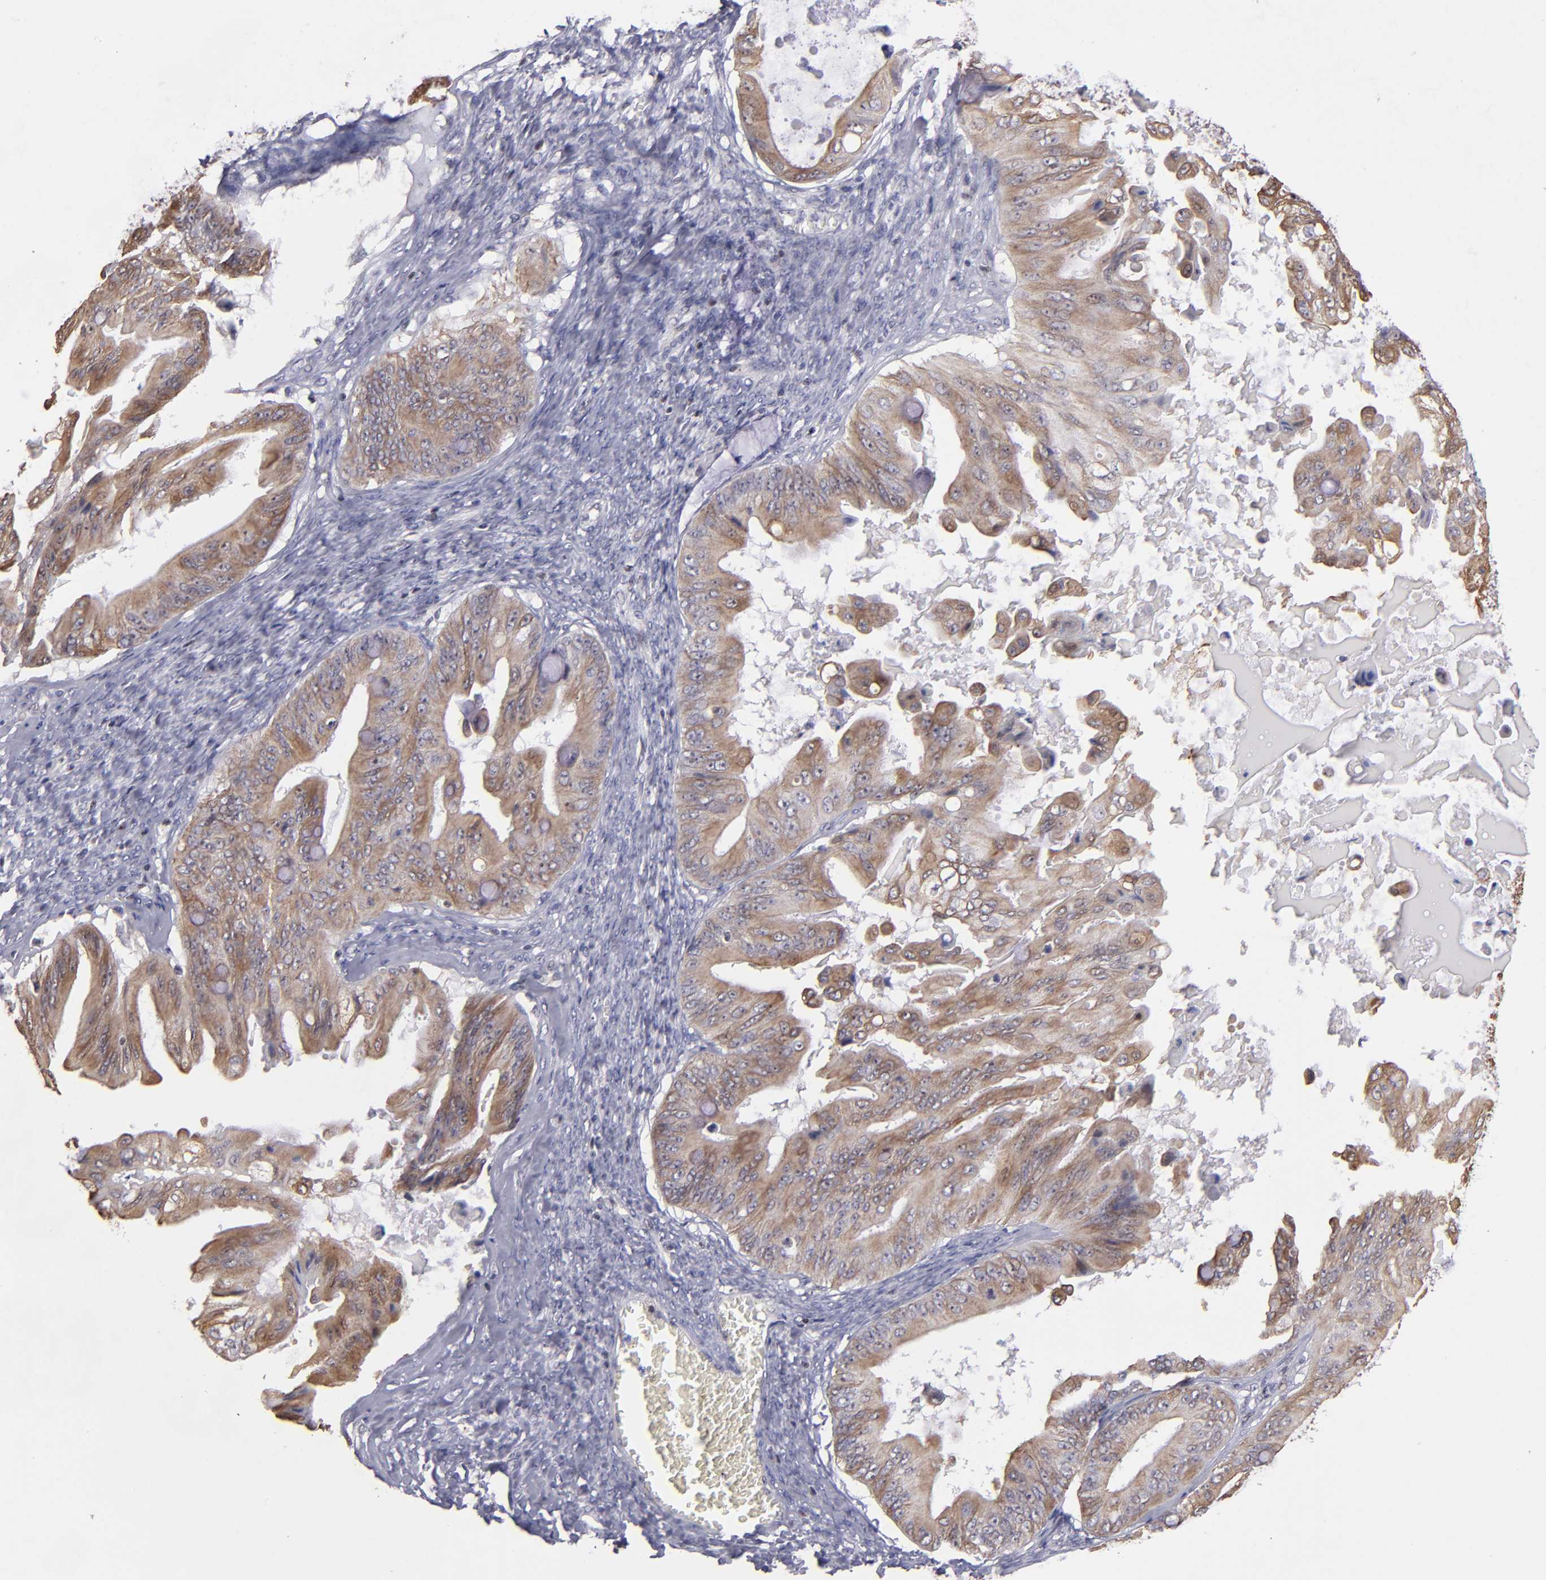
{"staining": {"intensity": "moderate", "quantity": ">75%", "location": "cytoplasmic/membranous,nuclear"}, "tissue": "ovarian cancer", "cell_type": "Tumor cells", "image_type": "cancer", "snomed": [{"axis": "morphology", "description": "Cystadenocarcinoma, mucinous, NOS"}, {"axis": "topography", "description": "Ovary"}], "caption": "Protein positivity by IHC reveals moderate cytoplasmic/membranous and nuclear positivity in approximately >75% of tumor cells in mucinous cystadenocarcinoma (ovarian).", "gene": "DDX24", "patient": {"sex": "female", "age": 37}}